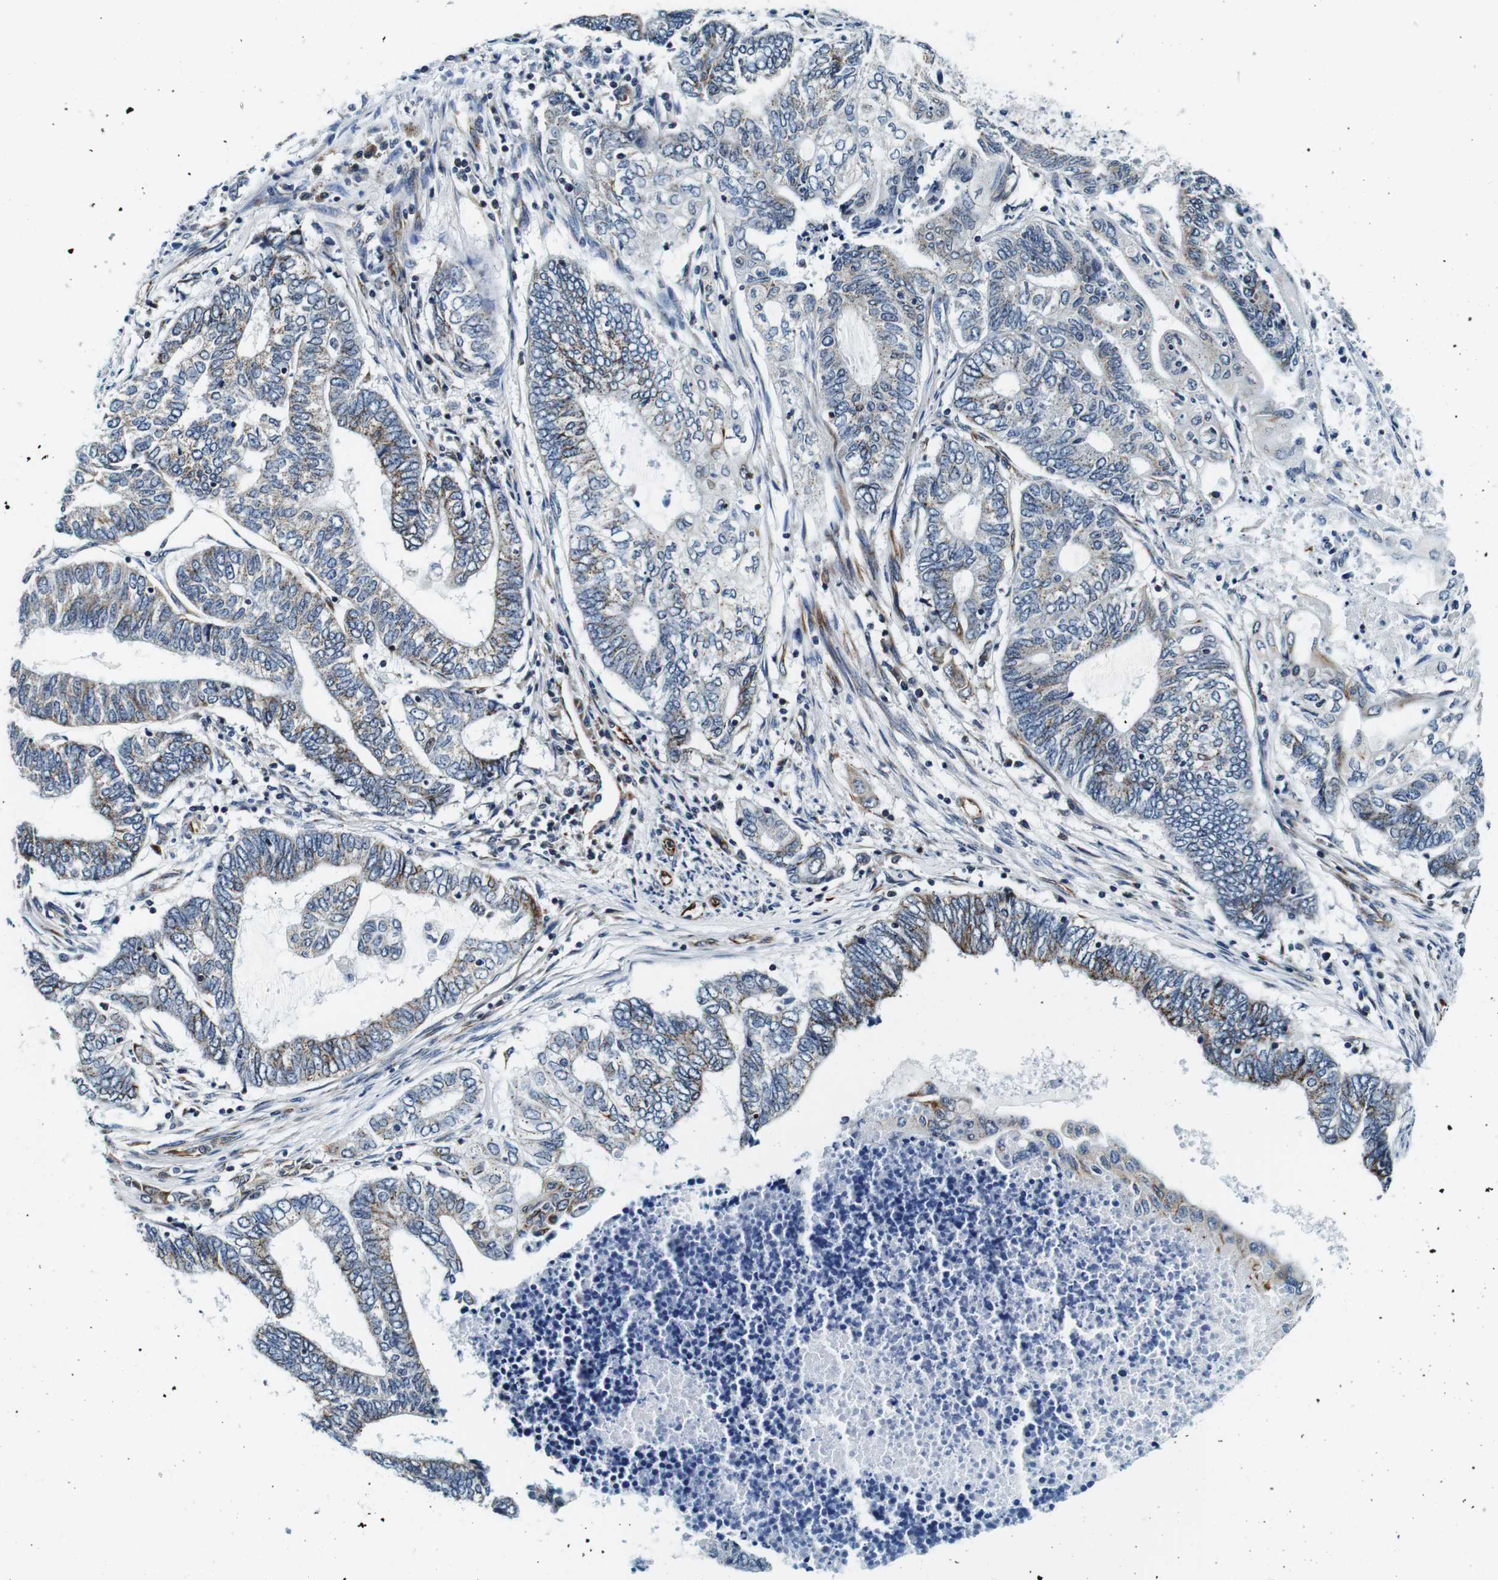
{"staining": {"intensity": "moderate", "quantity": "<25%", "location": "cytoplasmic/membranous"}, "tissue": "endometrial cancer", "cell_type": "Tumor cells", "image_type": "cancer", "snomed": [{"axis": "morphology", "description": "Adenocarcinoma, NOS"}, {"axis": "topography", "description": "Uterus"}, {"axis": "topography", "description": "Endometrium"}], "caption": "A high-resolution image shows IHC staining of endometrial cancer (adenocarcinoma), which exhibits moderate cytoplasmic/membranous positivity in about <25% of tumor cells.", "gene": "FAR2", "patient": {"sex": "female", "age": 70}}